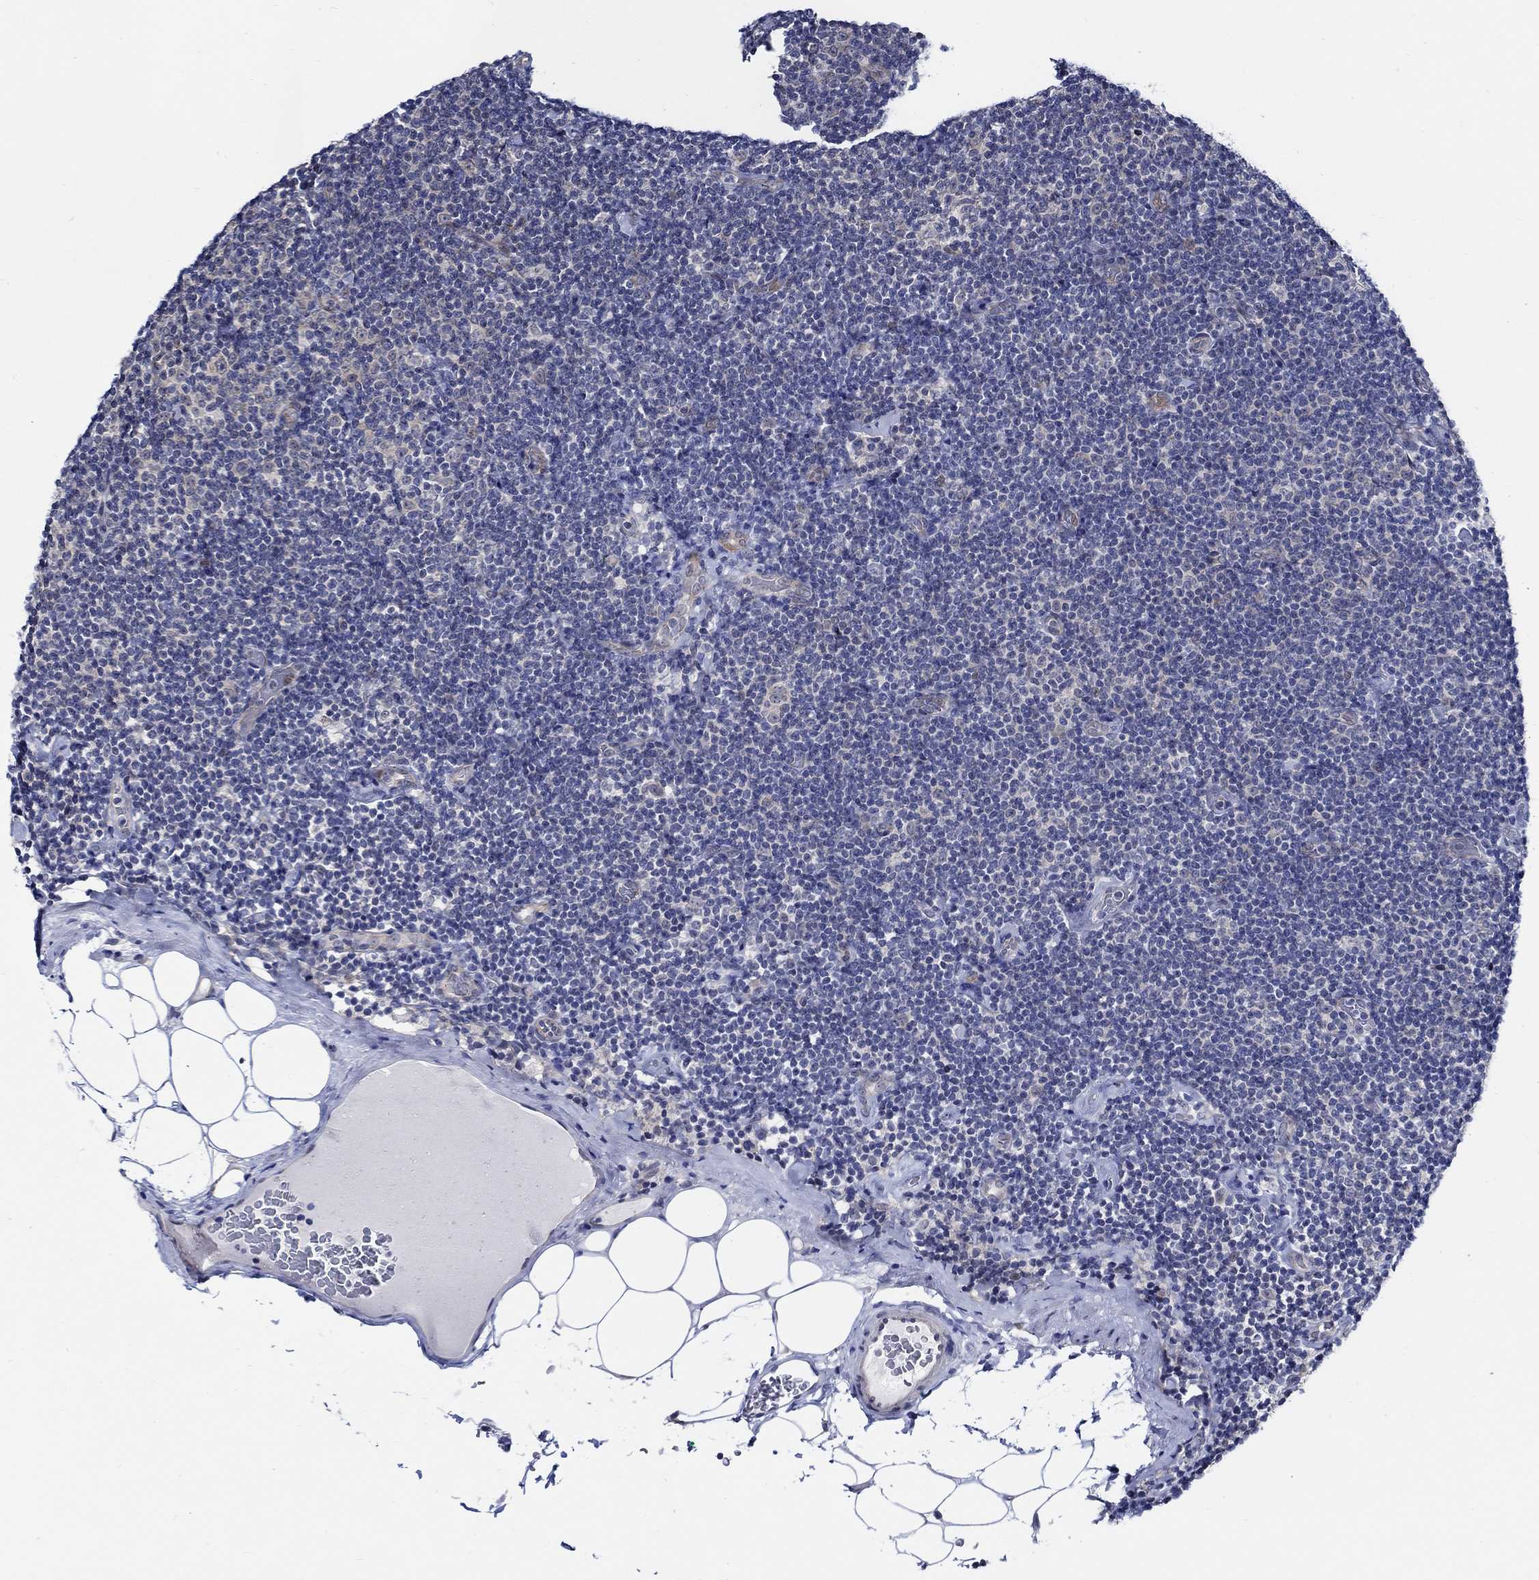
{"staining": {"intensity": "negative", "quantity": "none", "location": "none"}, "tissue": "lymphoma", "cell_type": "Tumor cells", "image_type": "cancer", "snomed": [{"axis": "morphology", "description": "Malignant lymphoma, non-Hodgkin's type, Low grade"}, {"axis": "topography", "description": "Lymph node"}], "caption": "A photomicrograph of human lymphoma is negative for staining in tumor cells.", "gene": "C8orf48", "patient": {"sex": "male", "age": 81}}